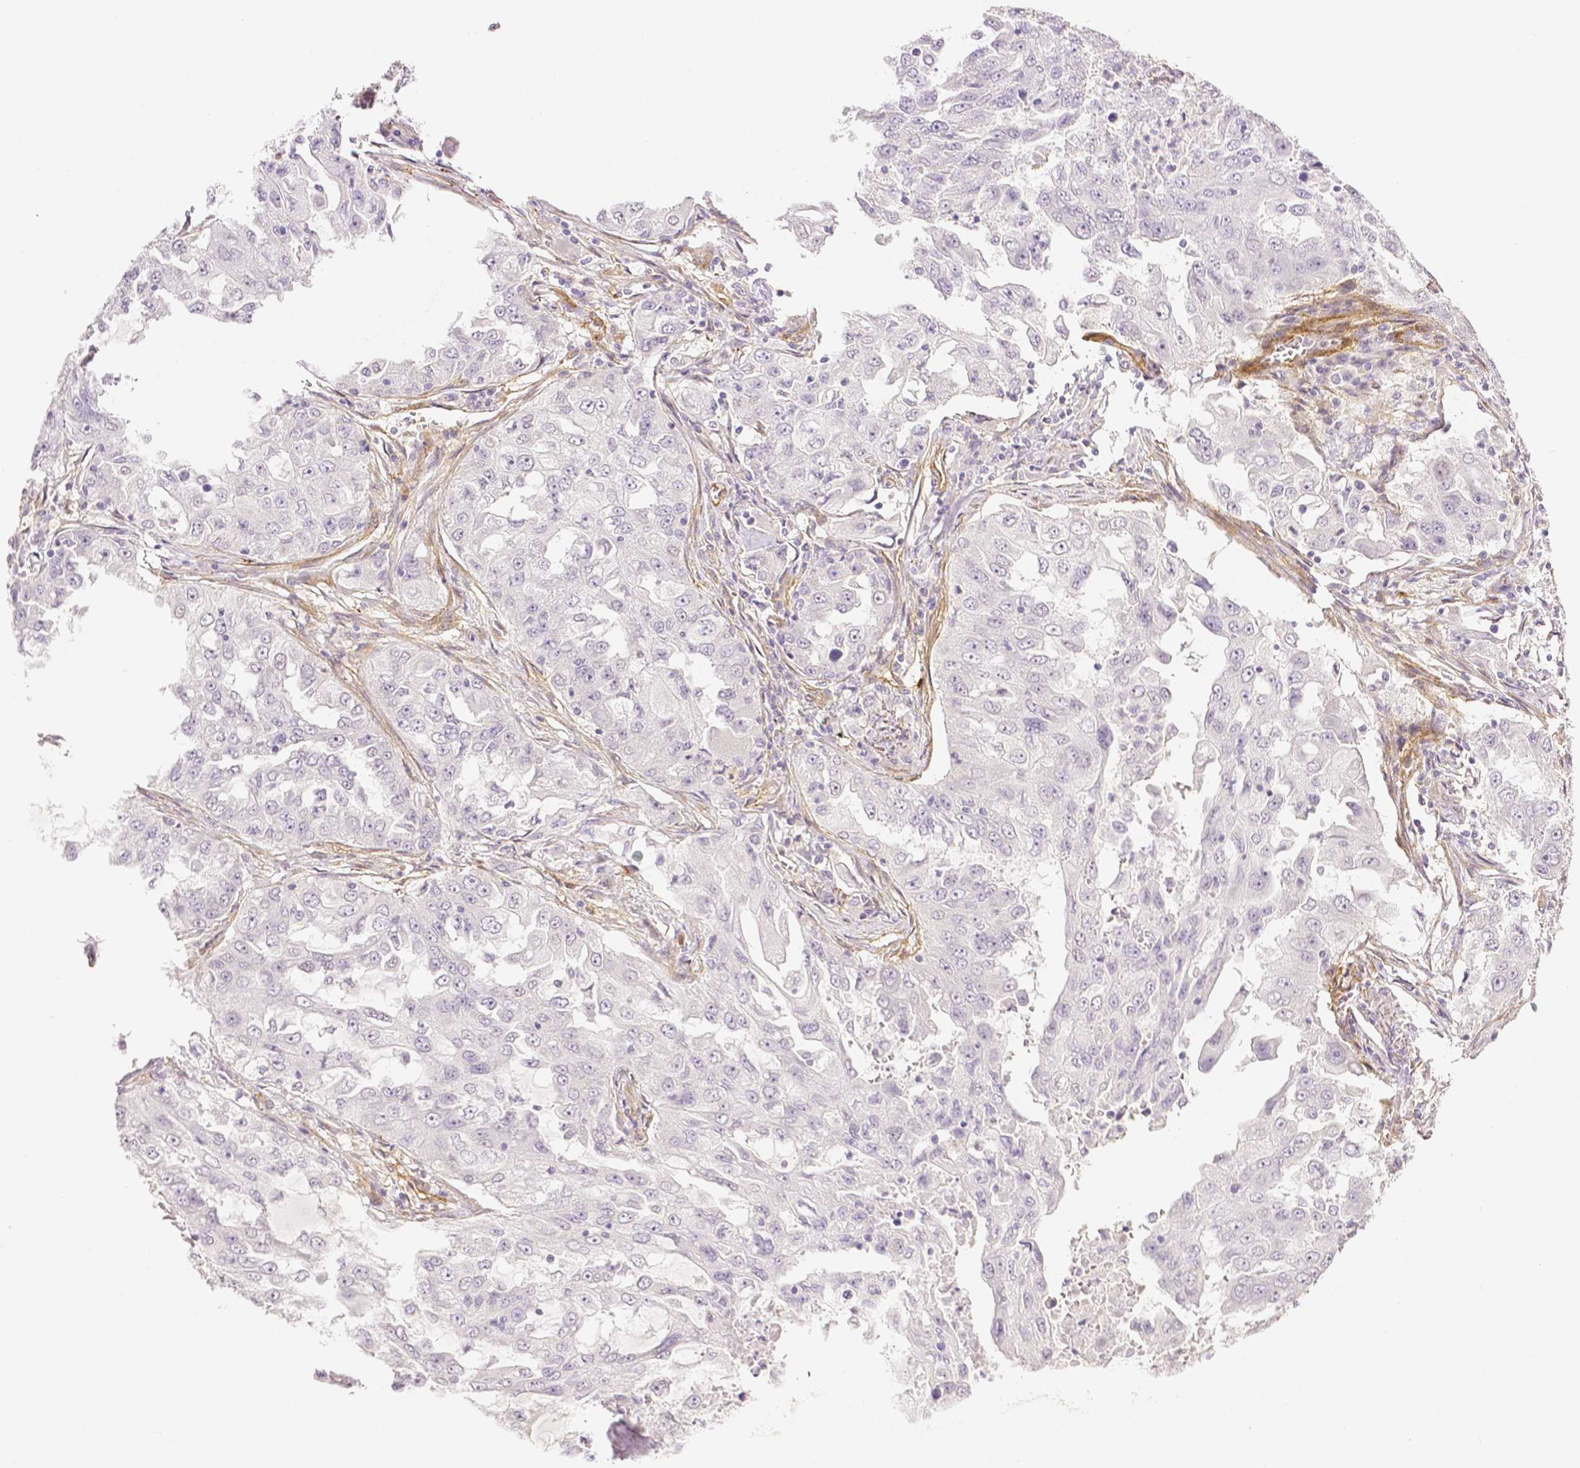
{"staining": {"intensity": "negative", "quantity": "none", "location": "none"}, "tissue": "lung cancer", "cell_type": "Tumor cells", "image_type": "cancer", "snomed": [{"axis": "morphology", "description": "Adenocarcinoma, NOS"}, {"axis": "topography", "description": "Lung"}], "caption": "A photomicrograph of adenocarcinoma (lung) stained for a protein shows no brown staining in tumor cells.", "gene": "THY1", "patient": {"sex": "female", "age": 61}}